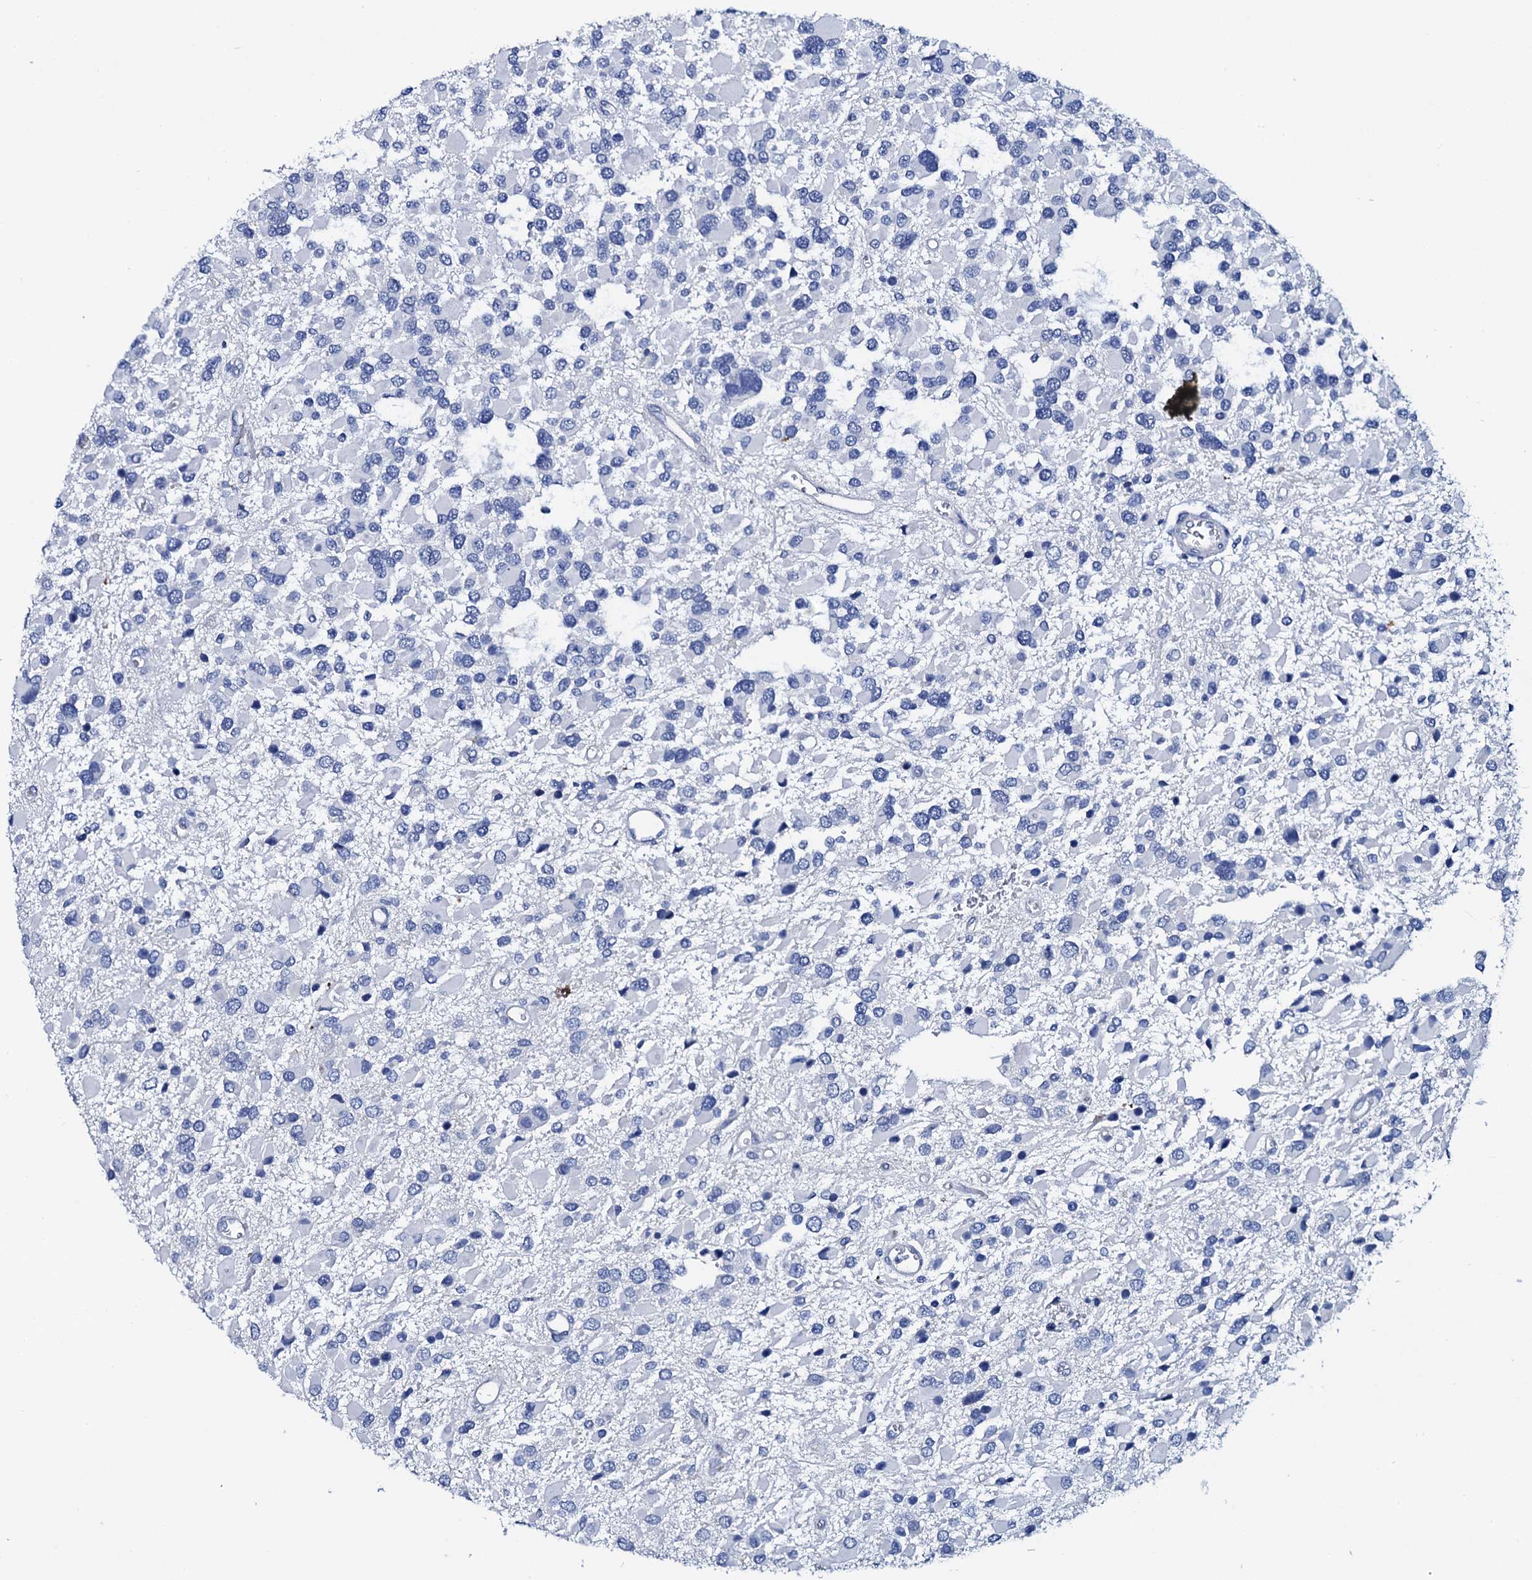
{"staining": {"intensity": "negative", "quantity": "none", "location": "none"}, "tissue": "glioma", "cell_type": "Tumor cells", "image_type": "cancer", "snomed": [{"axis": "morphology", "description": "Glioma, malignant, High grade"}, {"axis": "topography", "description": "Brain"}], "caption": "High-grade glioma (malignant) was stained to show a protein in brown. There is no significant expression in tumor cells. (DAB immunohistochemistry (IHC) with hematoxylin counter stain).", "gene": "GYS2", "patient": {"sex": "male", "age": 53}}